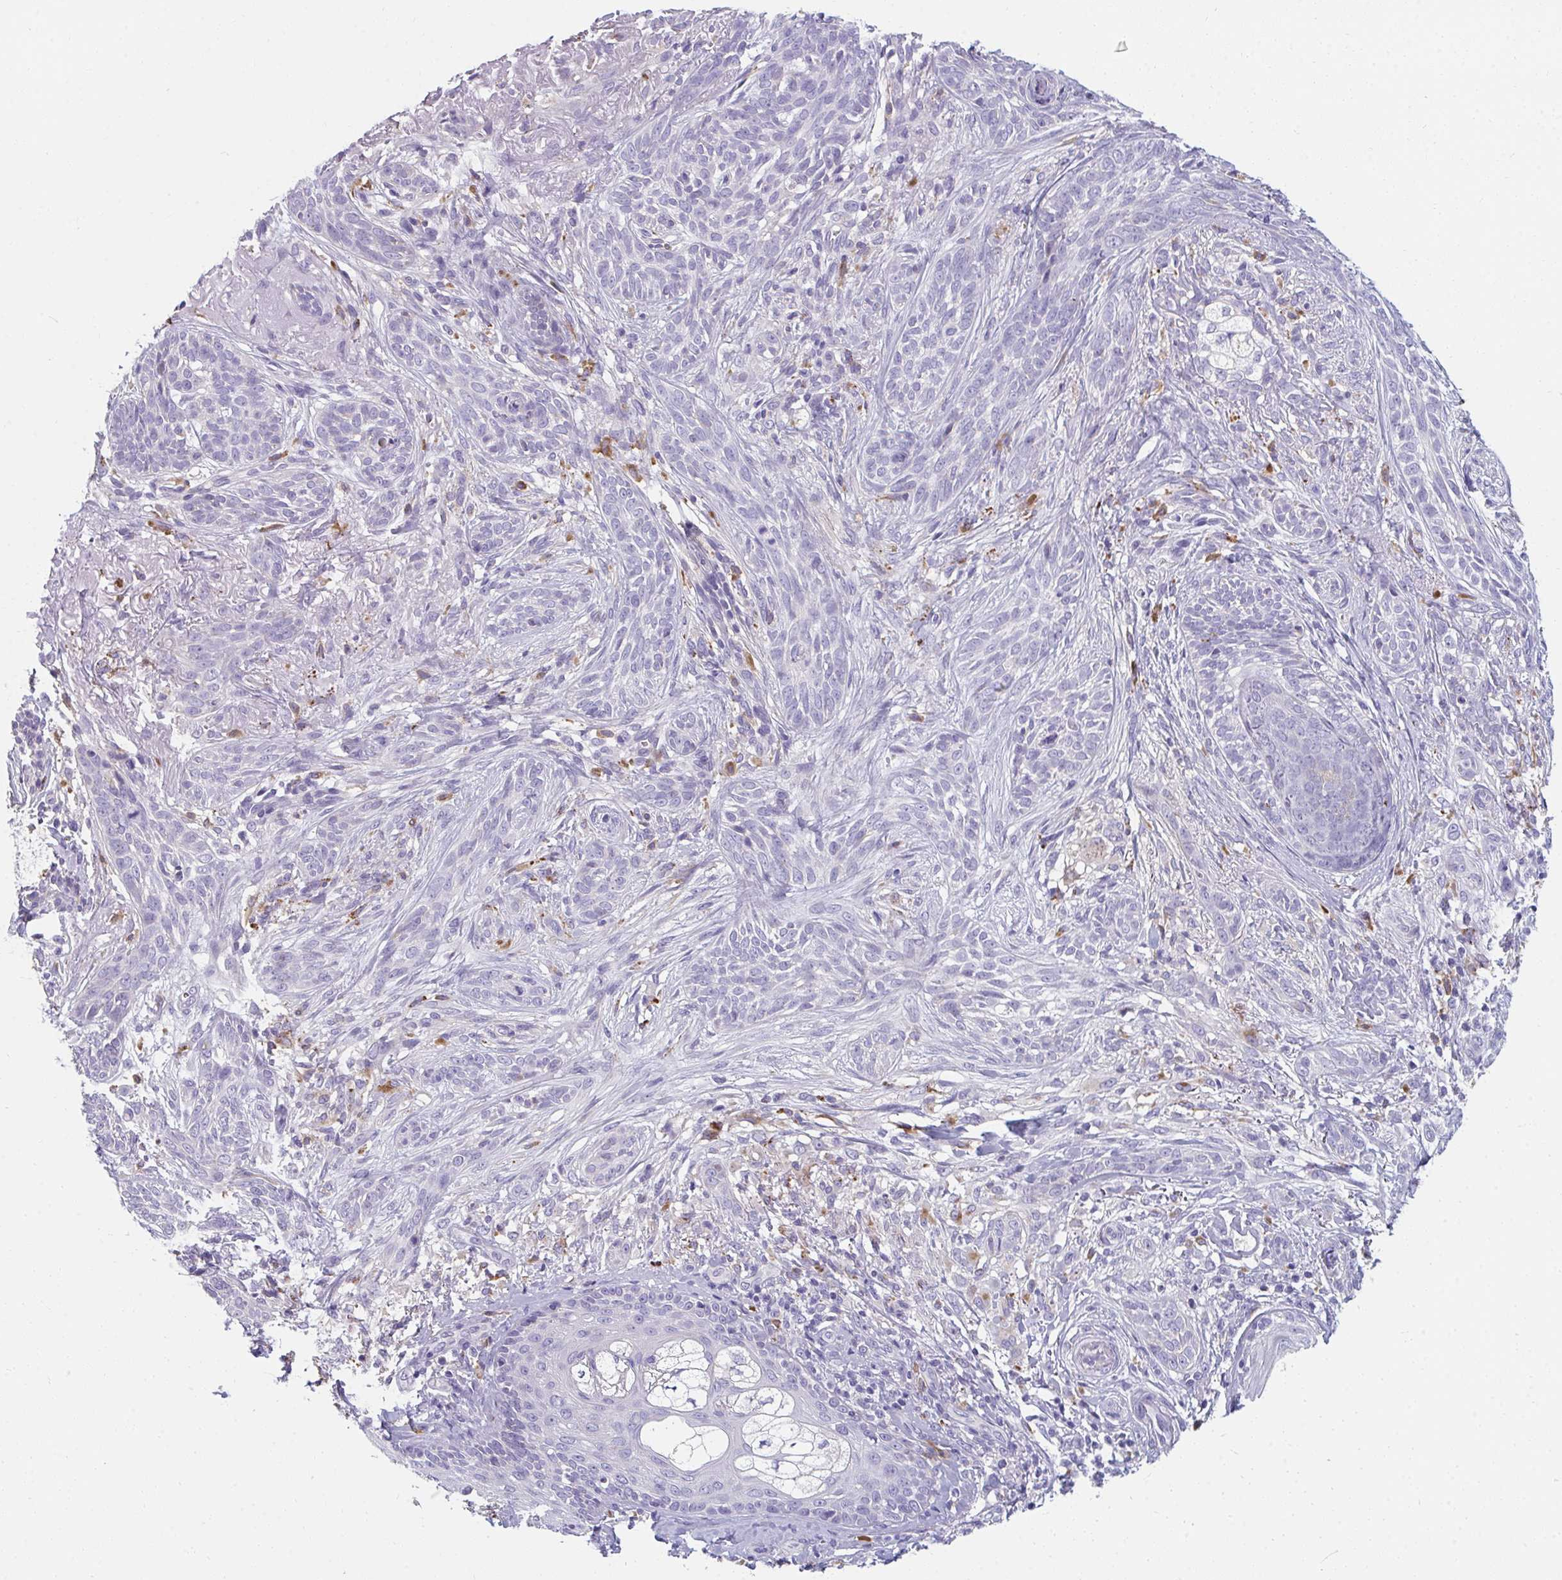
{"staining": {"intensity": "negative", "quantity": "none", "location": "none"}, "tissue": "skin cancer", "cell_type": "Tumor cells", "image_type": "cancer", "snomed": [{"axis": "morphology", "description": "Basal cell carcinoma"}, {"axis": "topography", "description": "Skin"}], "caption": "The photomicrograph reveals no staining of tumor cells in skin cancer.", "gene": "EIF1AD", "patient": {"sex": "male", "age": 75}}